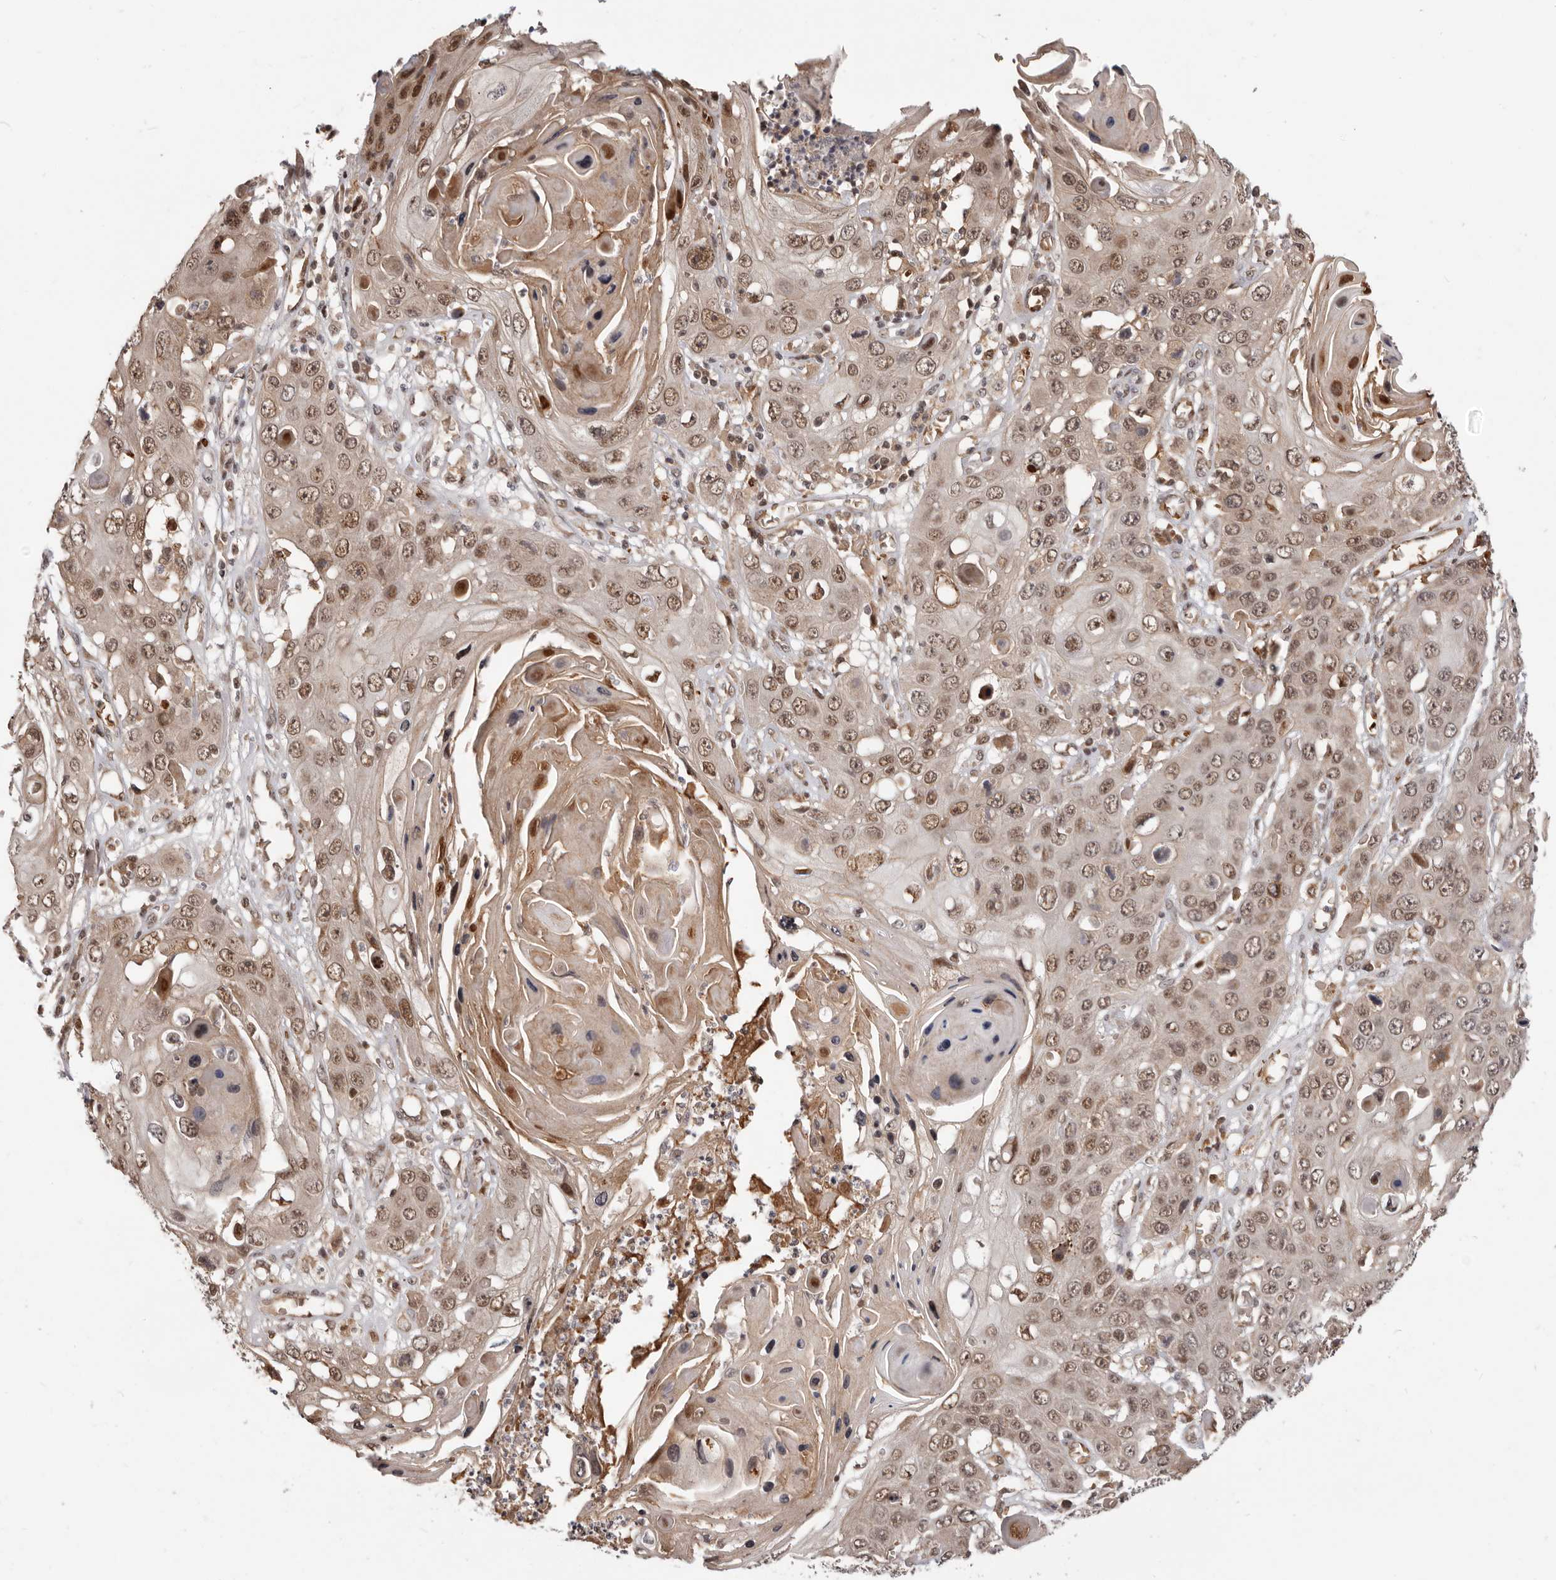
{"staining": {"intensity": "moderate", "quantity": ">75%", "location": "nuclear"}, "tissue": "skin cancer", "cell_type": "Tumor cells", "image_type": "cancer", "snomed": [{"axis": "morphology", "description": "Squamous cell carcinoma, NOS"}, {"axis": "topography", "description": "Skin"}], "caption": "Moderate nuclear expression is identified in approximately >75% of tumor cells in squamous cell carcinoma (skin).", "gene": "NCOA3", "patient": {"sex": "male", "age": 55}}